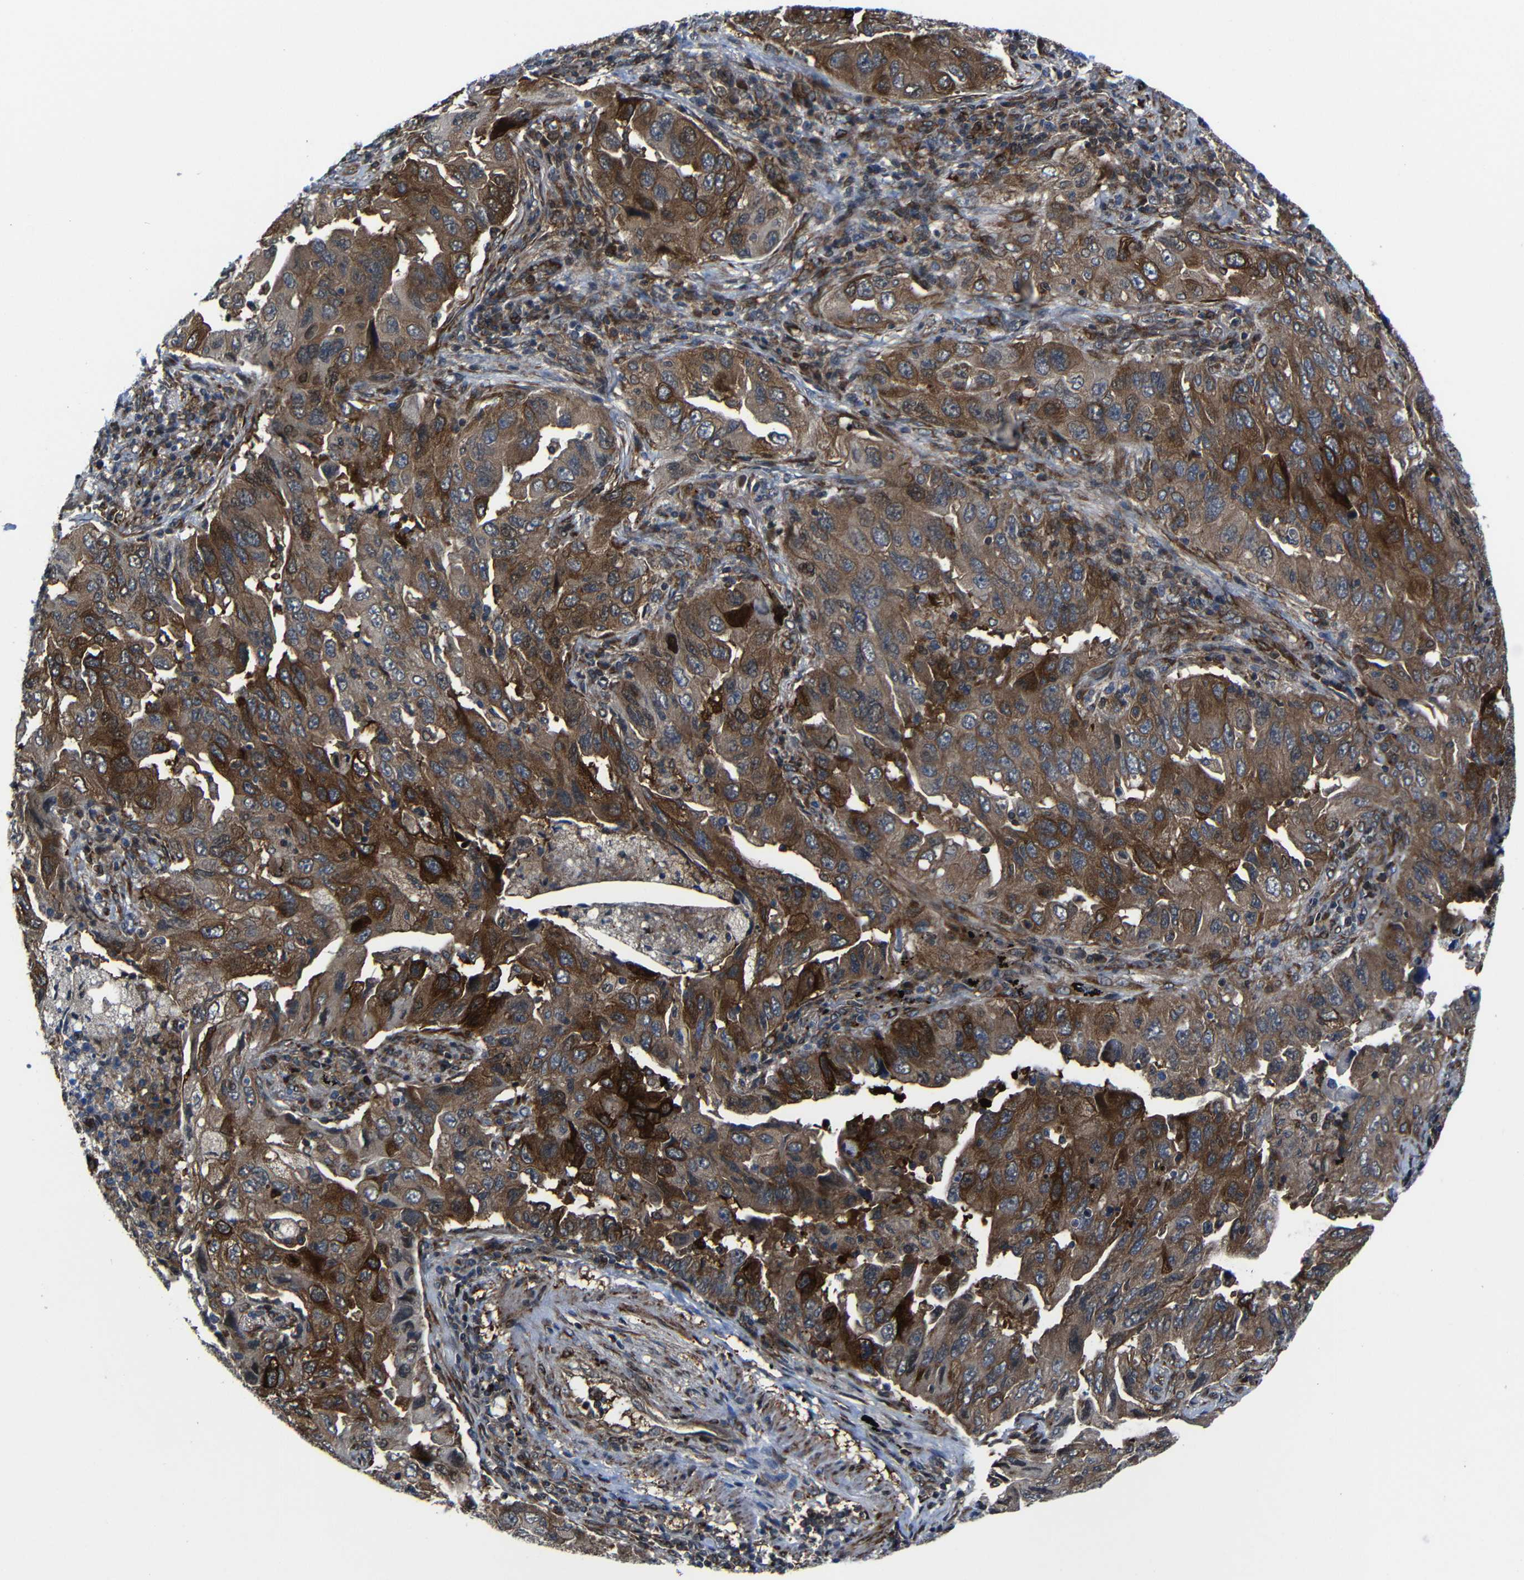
{"staining": {"intensity": "moderate", "quantity": ">75%", "location": "cytoplasmic/membranous"}, "tissue": "lung cancer", "cell_type": "Tumor cells", "image_type": "cancer", "snomed": [{"axis": "morphology", "description": "Adenocarcinoma, NOS"}, {"axis": "topography", "description": "Lung"}], "caption": "Immunohistochemical staining of lung cancer displays medium levels of moderate cytoplasmic/membranous staining in about >75% of tumor cells.", "gene": "KIAA0513", "patient": {"sex": "female", "age": 65}}